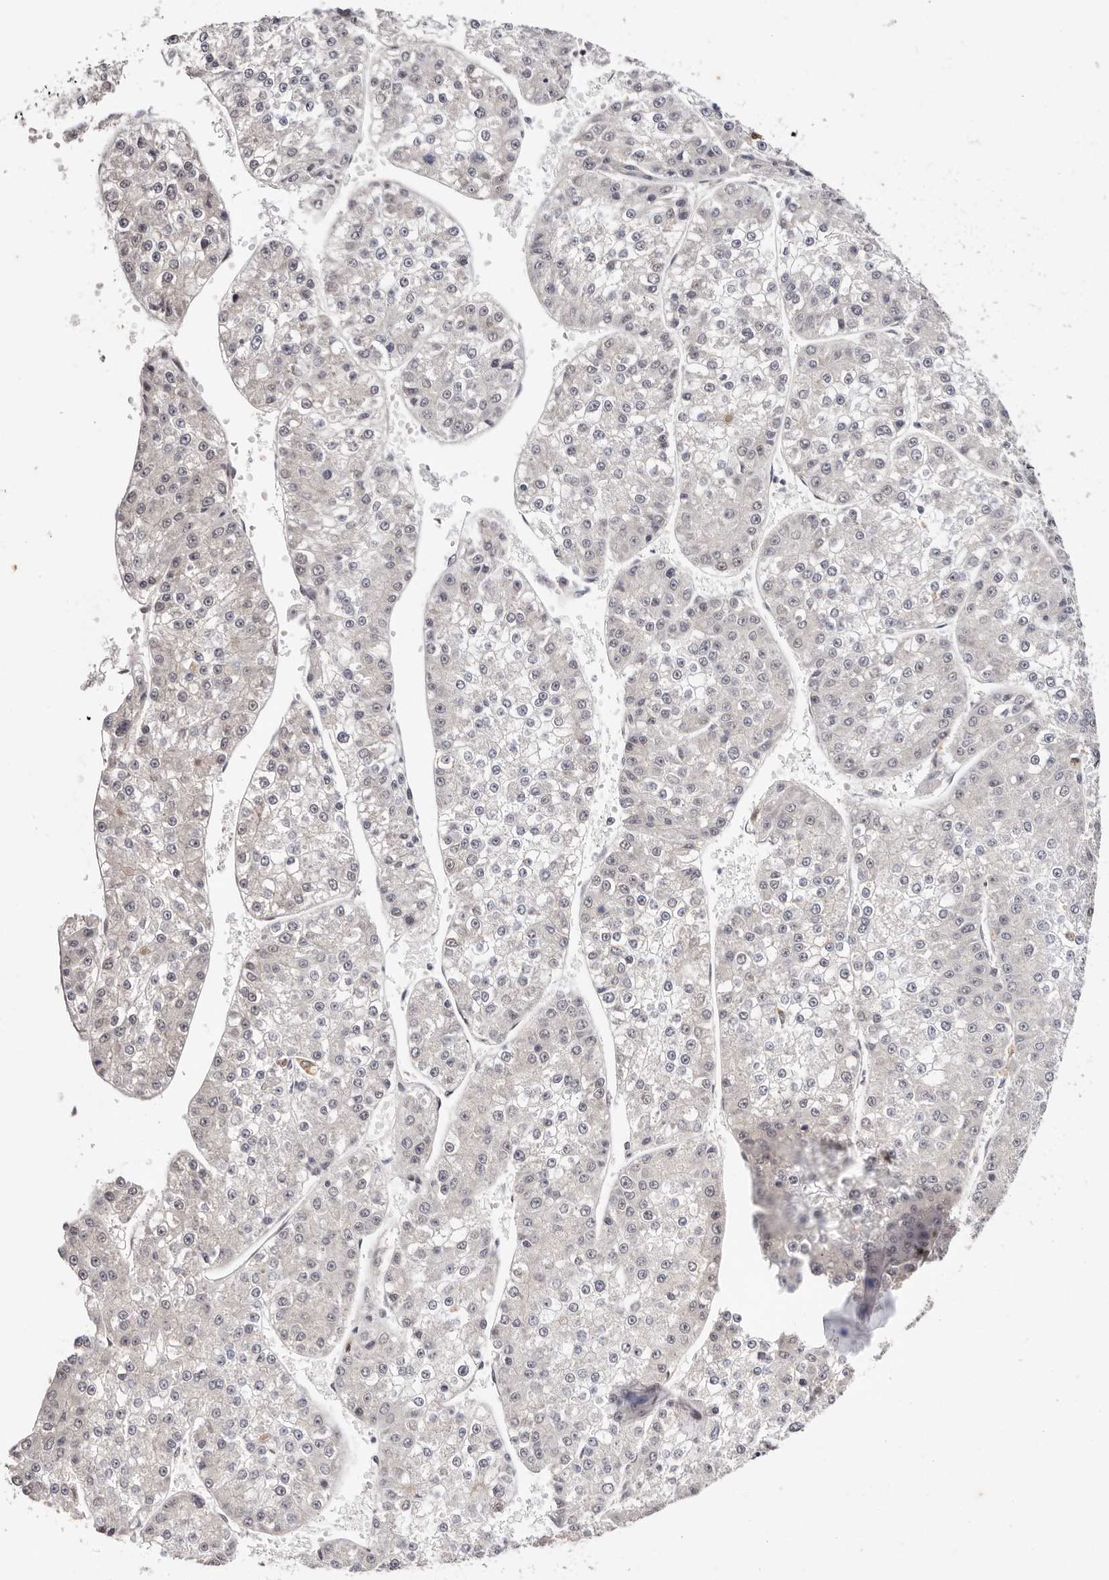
{"staining": {"intensity": "negative", "quantity": "none", "location": "none"}, "tissue": "liver cancer", "cell_type": "Tumor cells", "image_type": "cancer", "snomed": [{"axis": "morphology", "description": "Carcinoma, Hepatocellular, NOS"}, {"axis": "topography", "description": "Liver"}], "caption": "Protein analysis of hepatocellular carcinoma (liver) shows no significant expression in tumor cells.", "gene": "TYW3", "patient": {"sex": "female", "age": 73}}